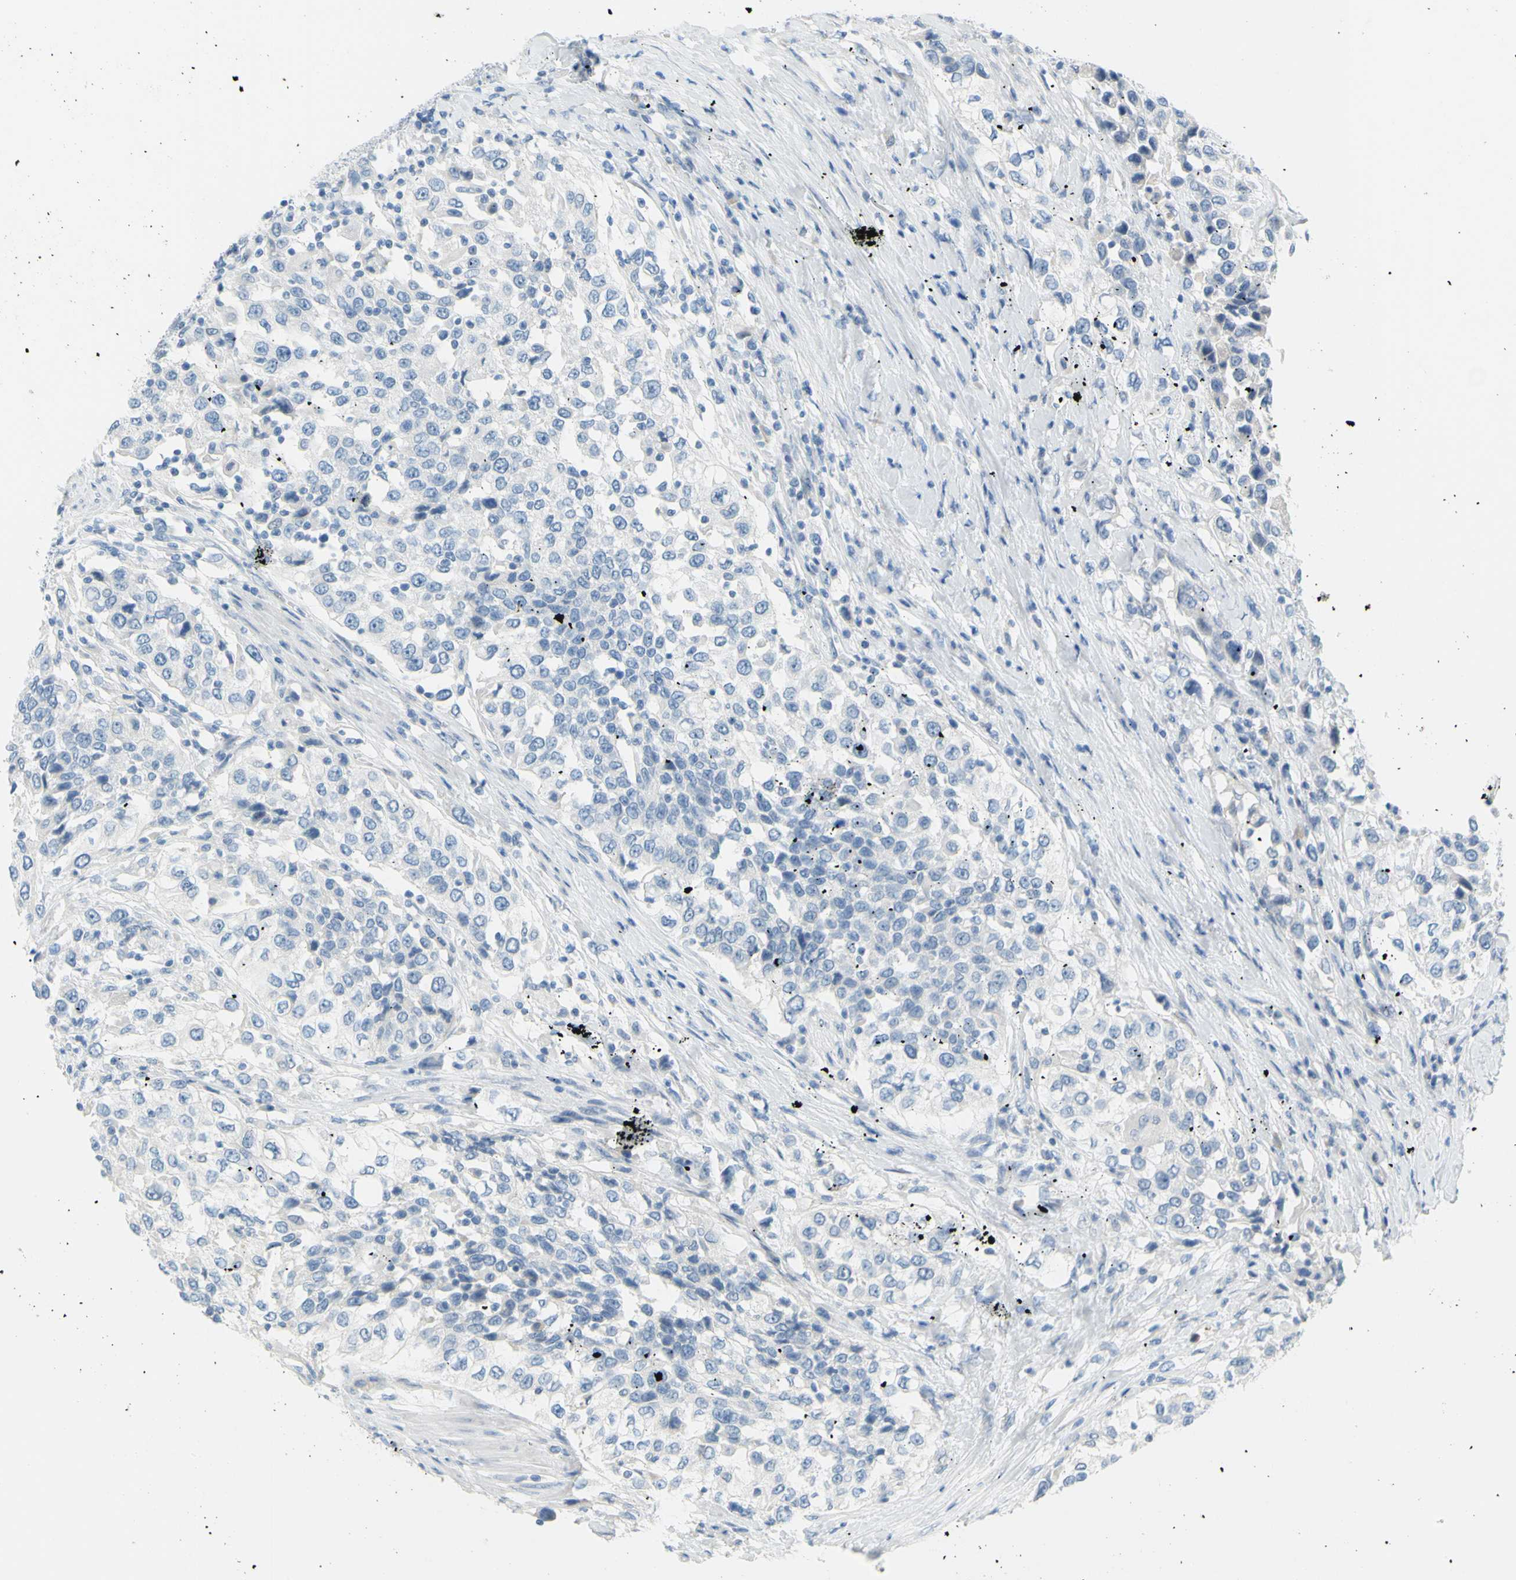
{"staining": {"intensity": "negative", "quantity": "none", "location": "none"}, "tissue": "urothelial cancer", "cell_type": "Tumor cells", "image_type": "cancer", "snomed": [{"axis": "morphology", "description": "Urothelial carcinoma, High grade"}, {"axis": "topography", "description": "Urinary bladder"}], "caption": "DAB (3,3'-diaminobenzidine) immunohistochemical staining of human urothelial cancer displays no significant positivity in tumor cells.", "gene": "DCT", "patient": {"sex": "female", "age": 80}}